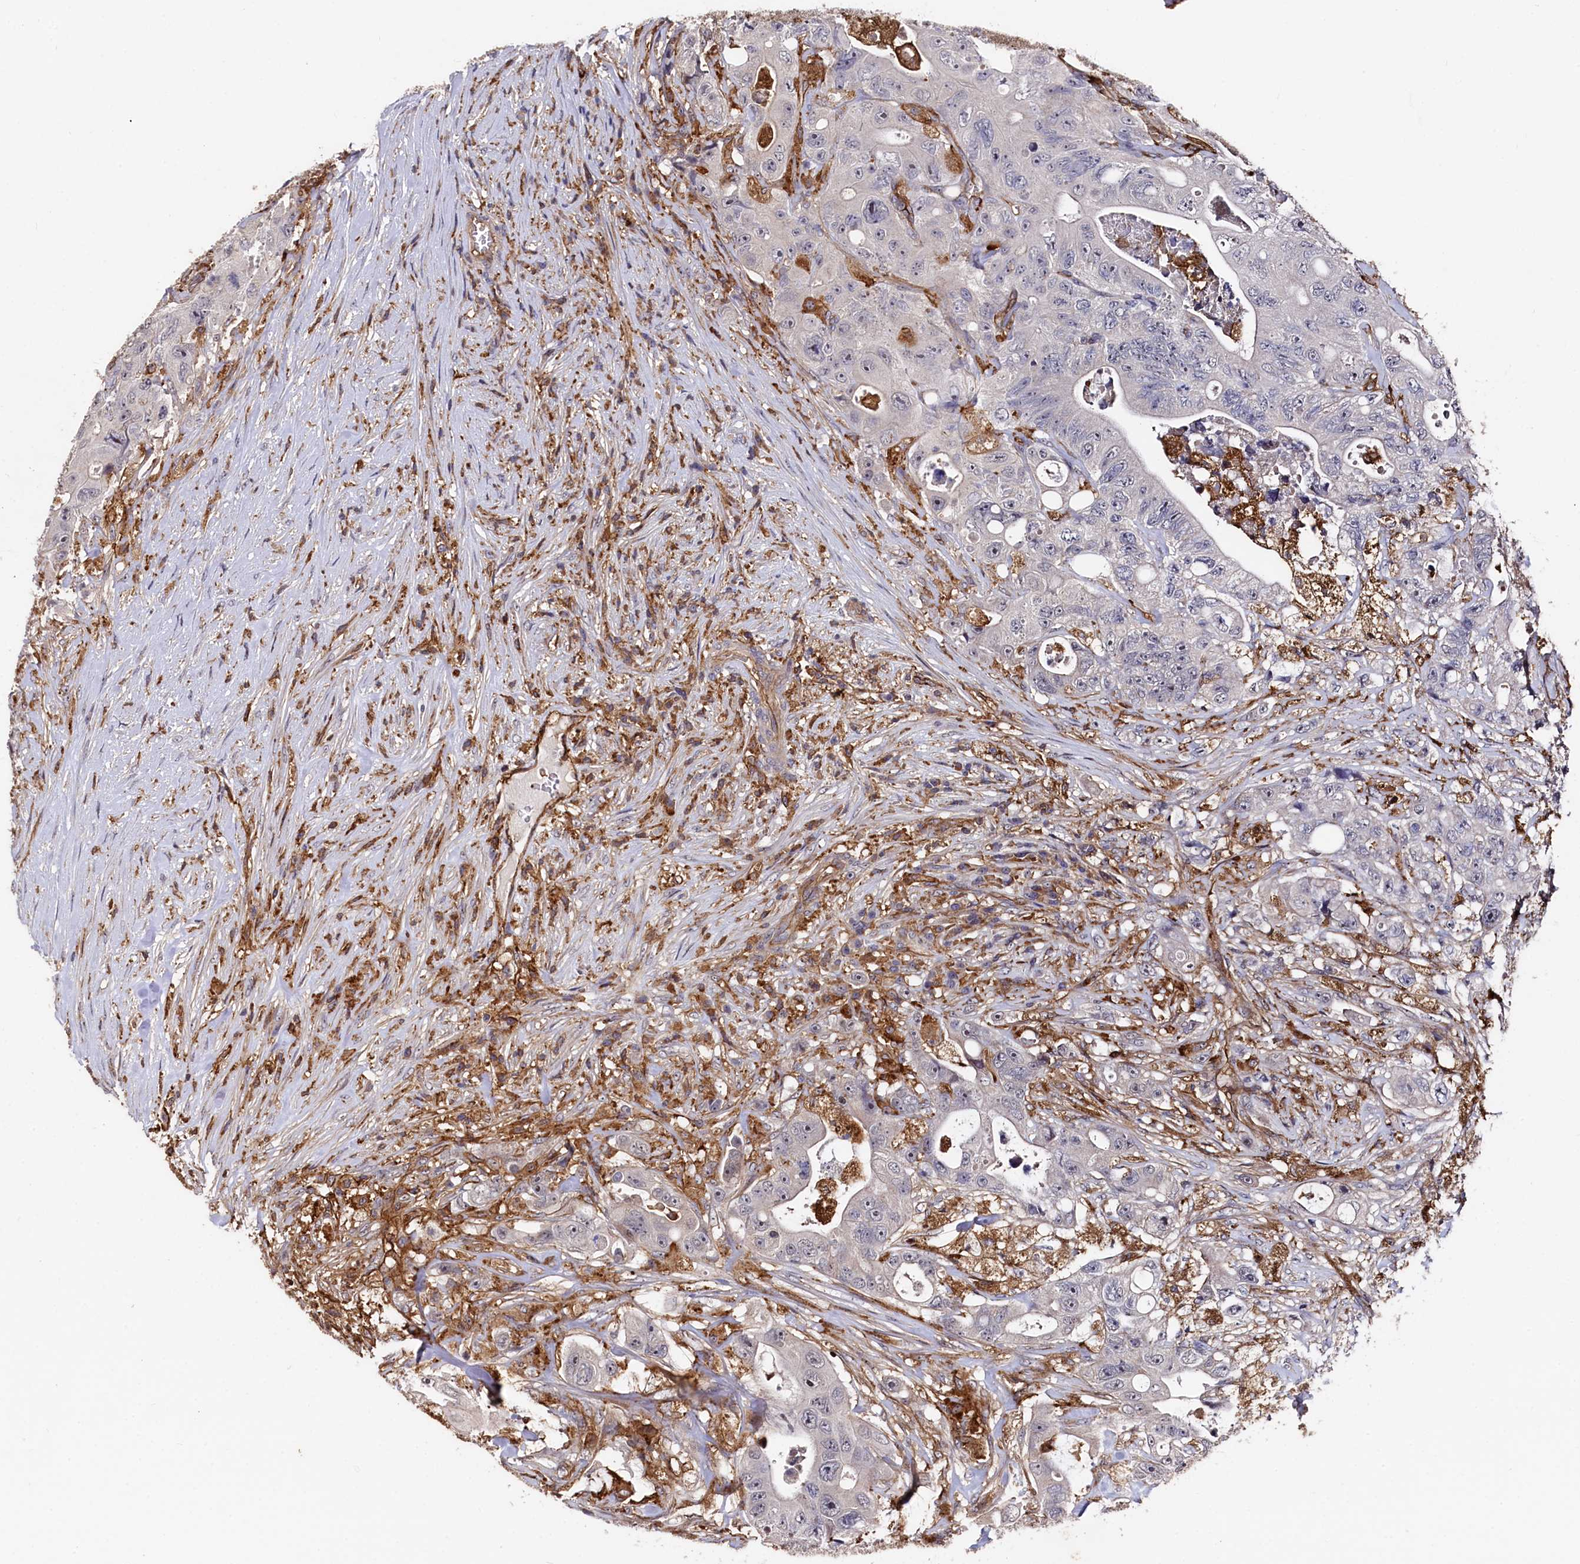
{"staining": {"intensity": "negative", "quantity": "none", "location": "none"}, "tissue": "colorectal cancer", "cell_type": "Tumor cells", "image_type": "cancer", "snomed": [{"axis": "morphology", "description": "Adenocarcinoma, NOS"}, {"axis": "topography", "description": "Colon"}], "caption": "This is a histopathology image of immunohistochemistry staining of colorectal cancer, which shows no expression in tumor cells.", "gene": "PLEKHO2", "patient": {"sex": "female", "age": 46}}